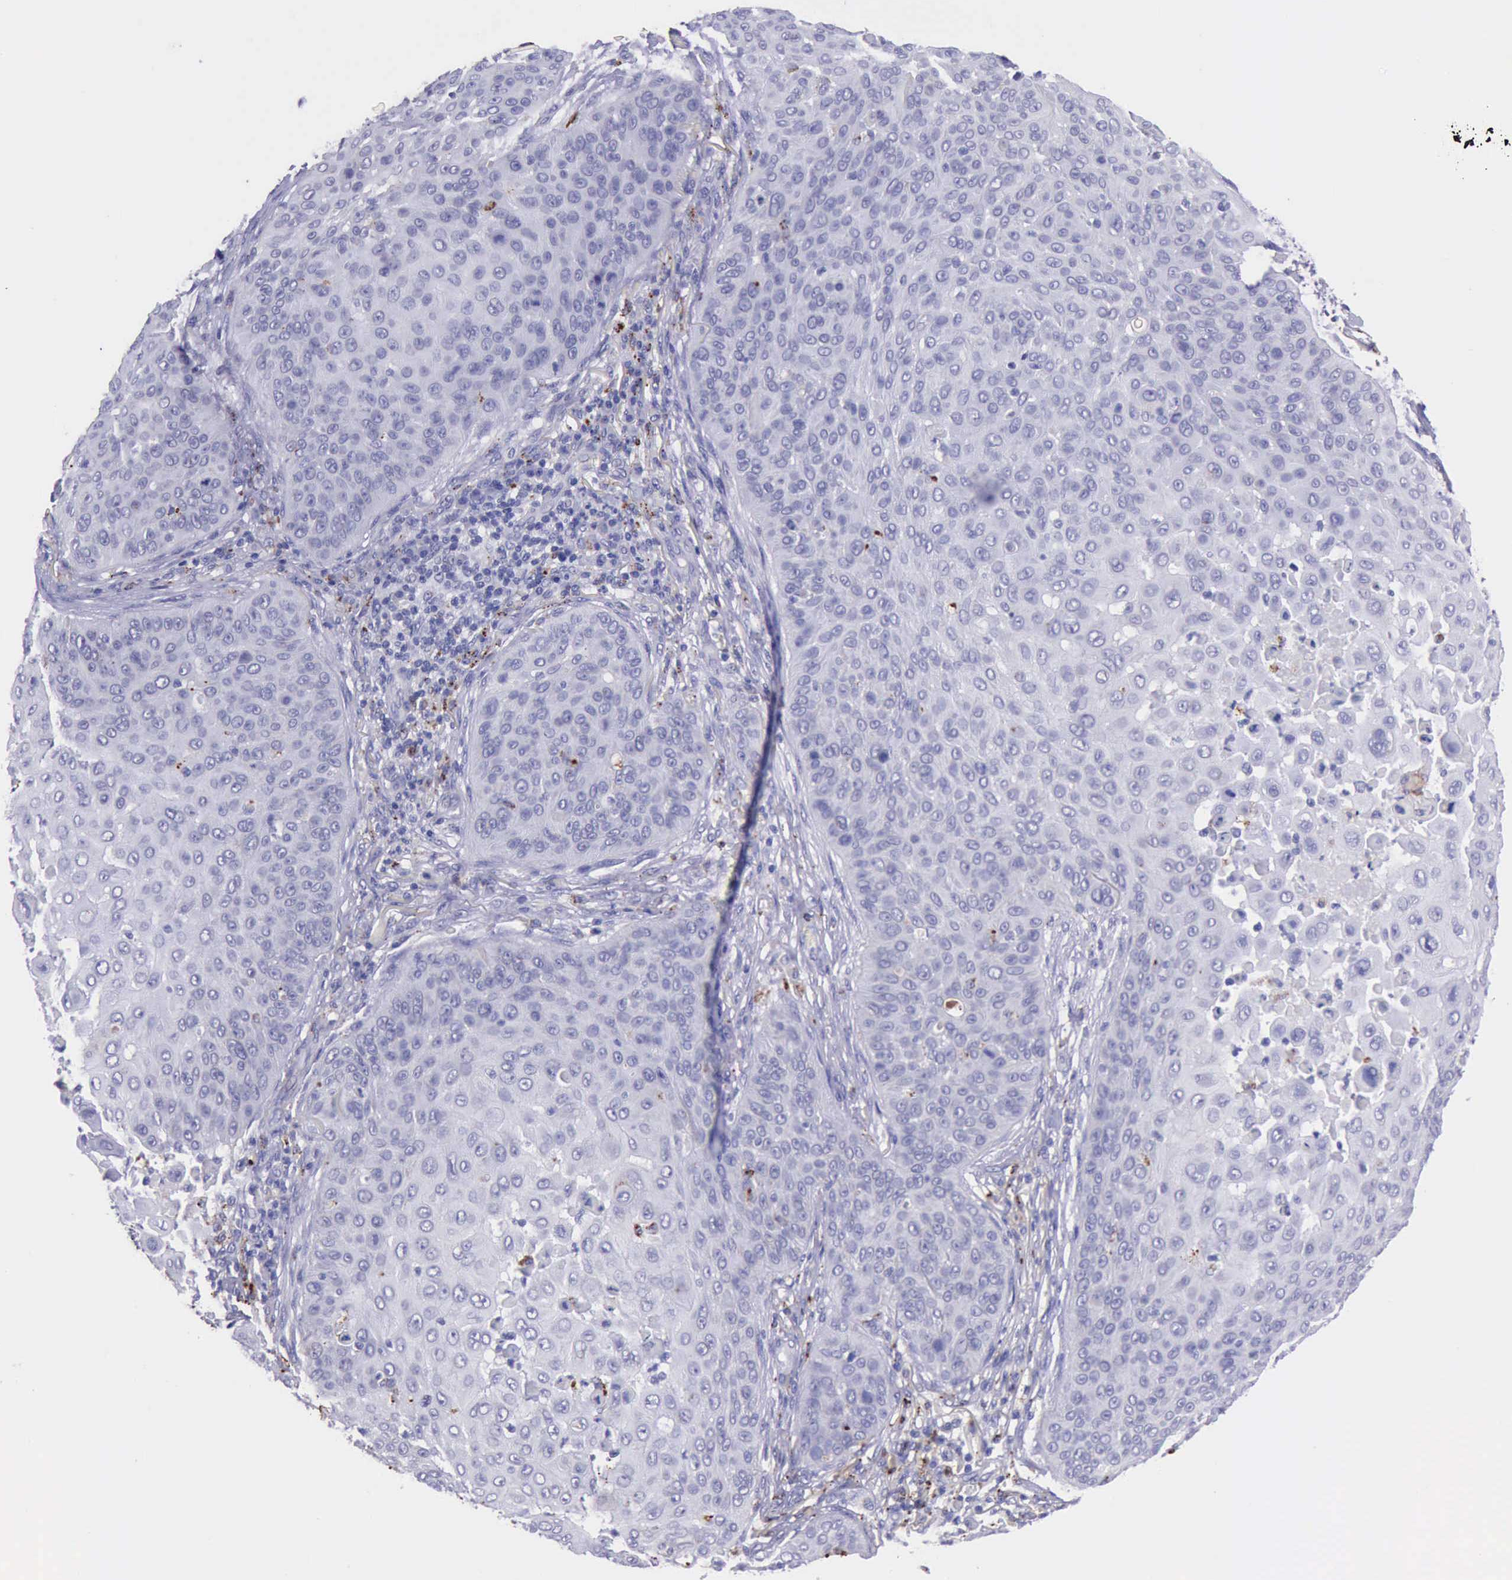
{"staining": {"intensity": "negative", "quantity": "none", "location": "none"}, "tissue": "skin cancer", "cell_type": "Tumor cells", "image_type": "cancer", "snomed": [{"axis": "morphology", "description": "Squamous cell carcinoma, NOS"}, {"axis": "topography", "description": "Skin"}], "caption": "Immunohistochemistry (IHC) micrograph of neoplastic tissue: human squamous cell carcinoma (skin) stained with DAB (3,3'-diaminobenzidine) demonstrates no significant protein staining in tumor cells.", "gene": "GLA", "patient": {"sex": "male", "age": 82}}